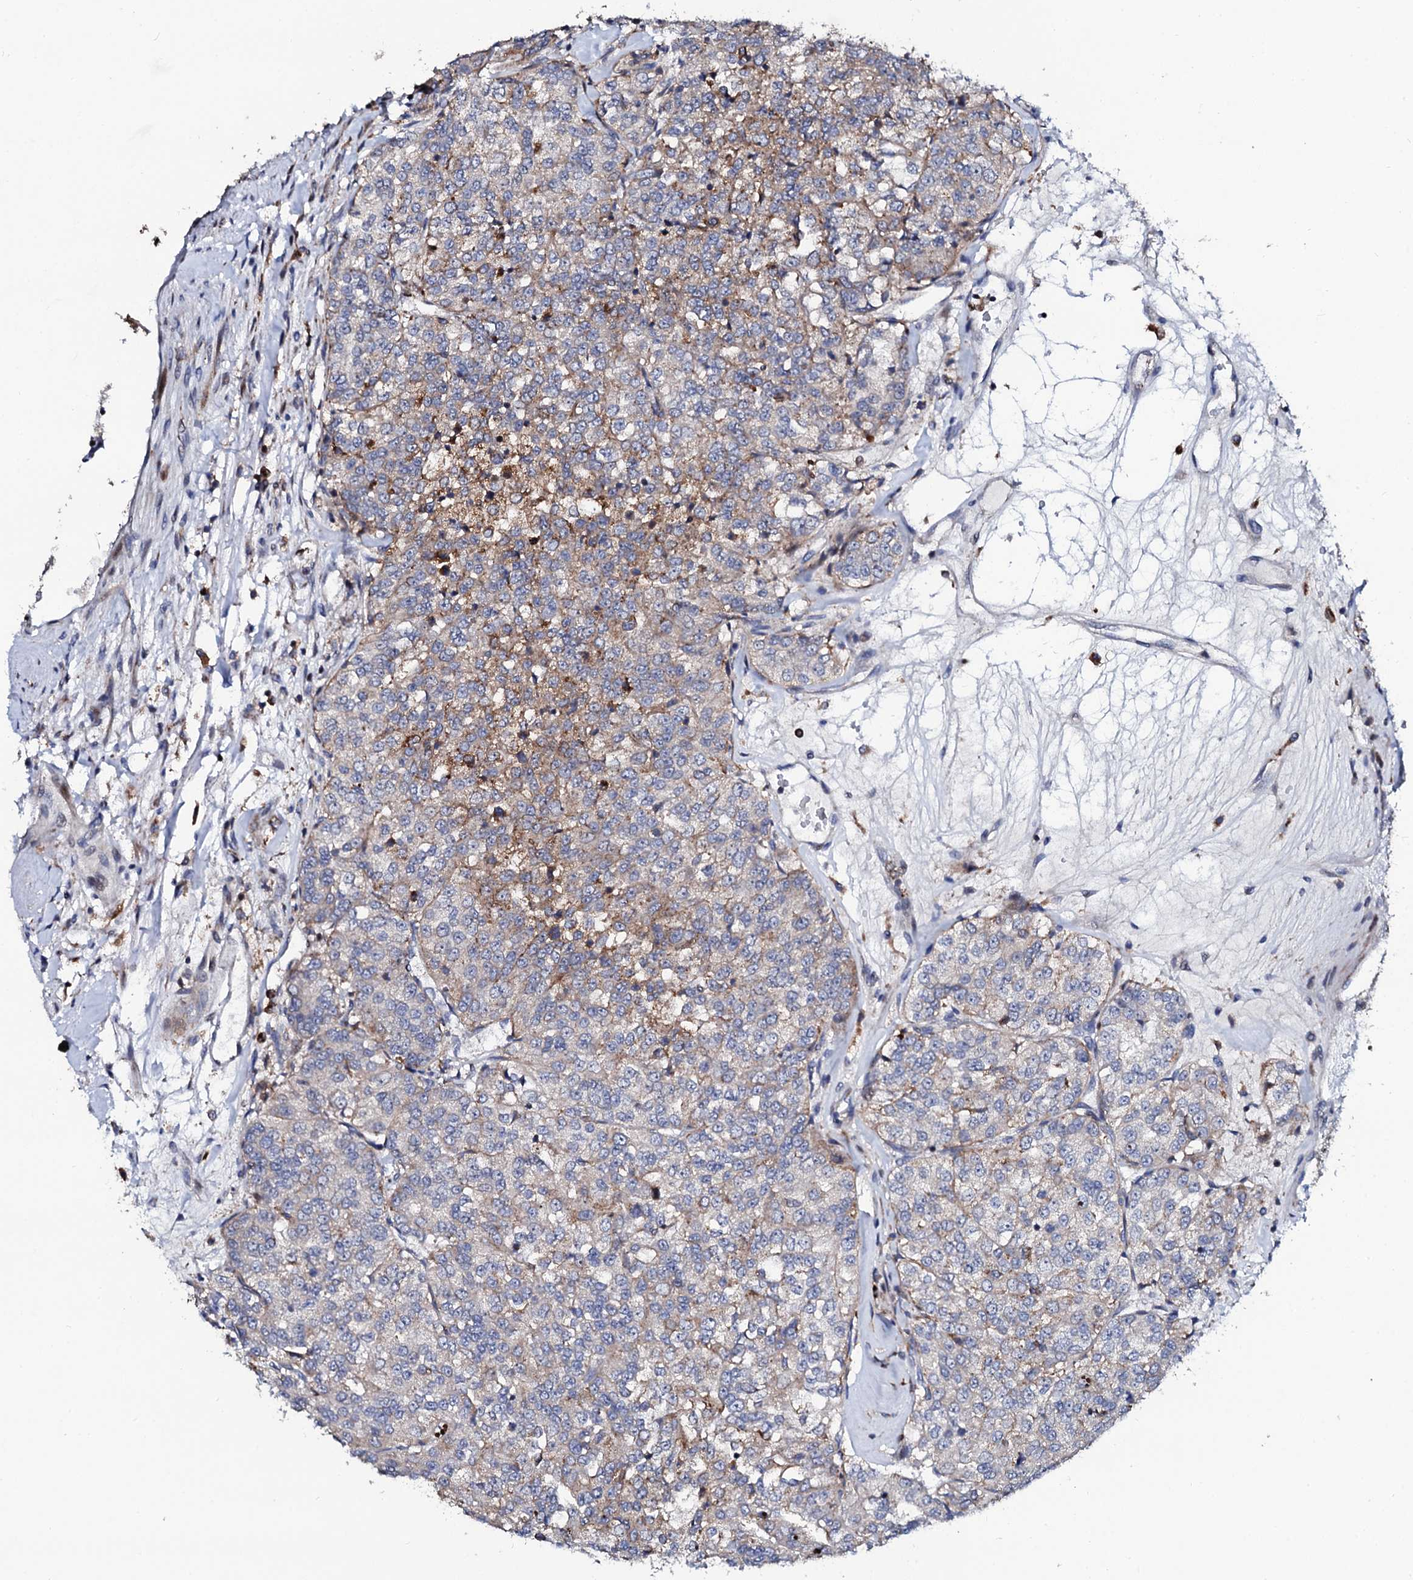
{"staining": {"intensity": "moderate", "quantity": "<25%", "location": "cytoplasmic/membranous"}, "tissue": "renal cancer", "cell_type": "Tumor cells", "image_type": "cancer", "snomed": [{"axis": "morphology", "description": "Adenocarcinoma, NOS"}, {"axis": "topography", "description": "Kidney"}], "caption": "Immunohistochemistry (IHC) staining of renal cancer, which demonstrates low levels of moderate cytoplasmic/membranous expression in about <25% of tumor cells indicating moderate cytoplasmic/membranous protein expression. The staining was performed using DAB (3,3'-diaminobenzidine) (brown) for protein detection and nuclei were counterstained in hematoxylin (blue).", "gene": "TCIRG1", "patient": {"sex": "female", "age": 63}}